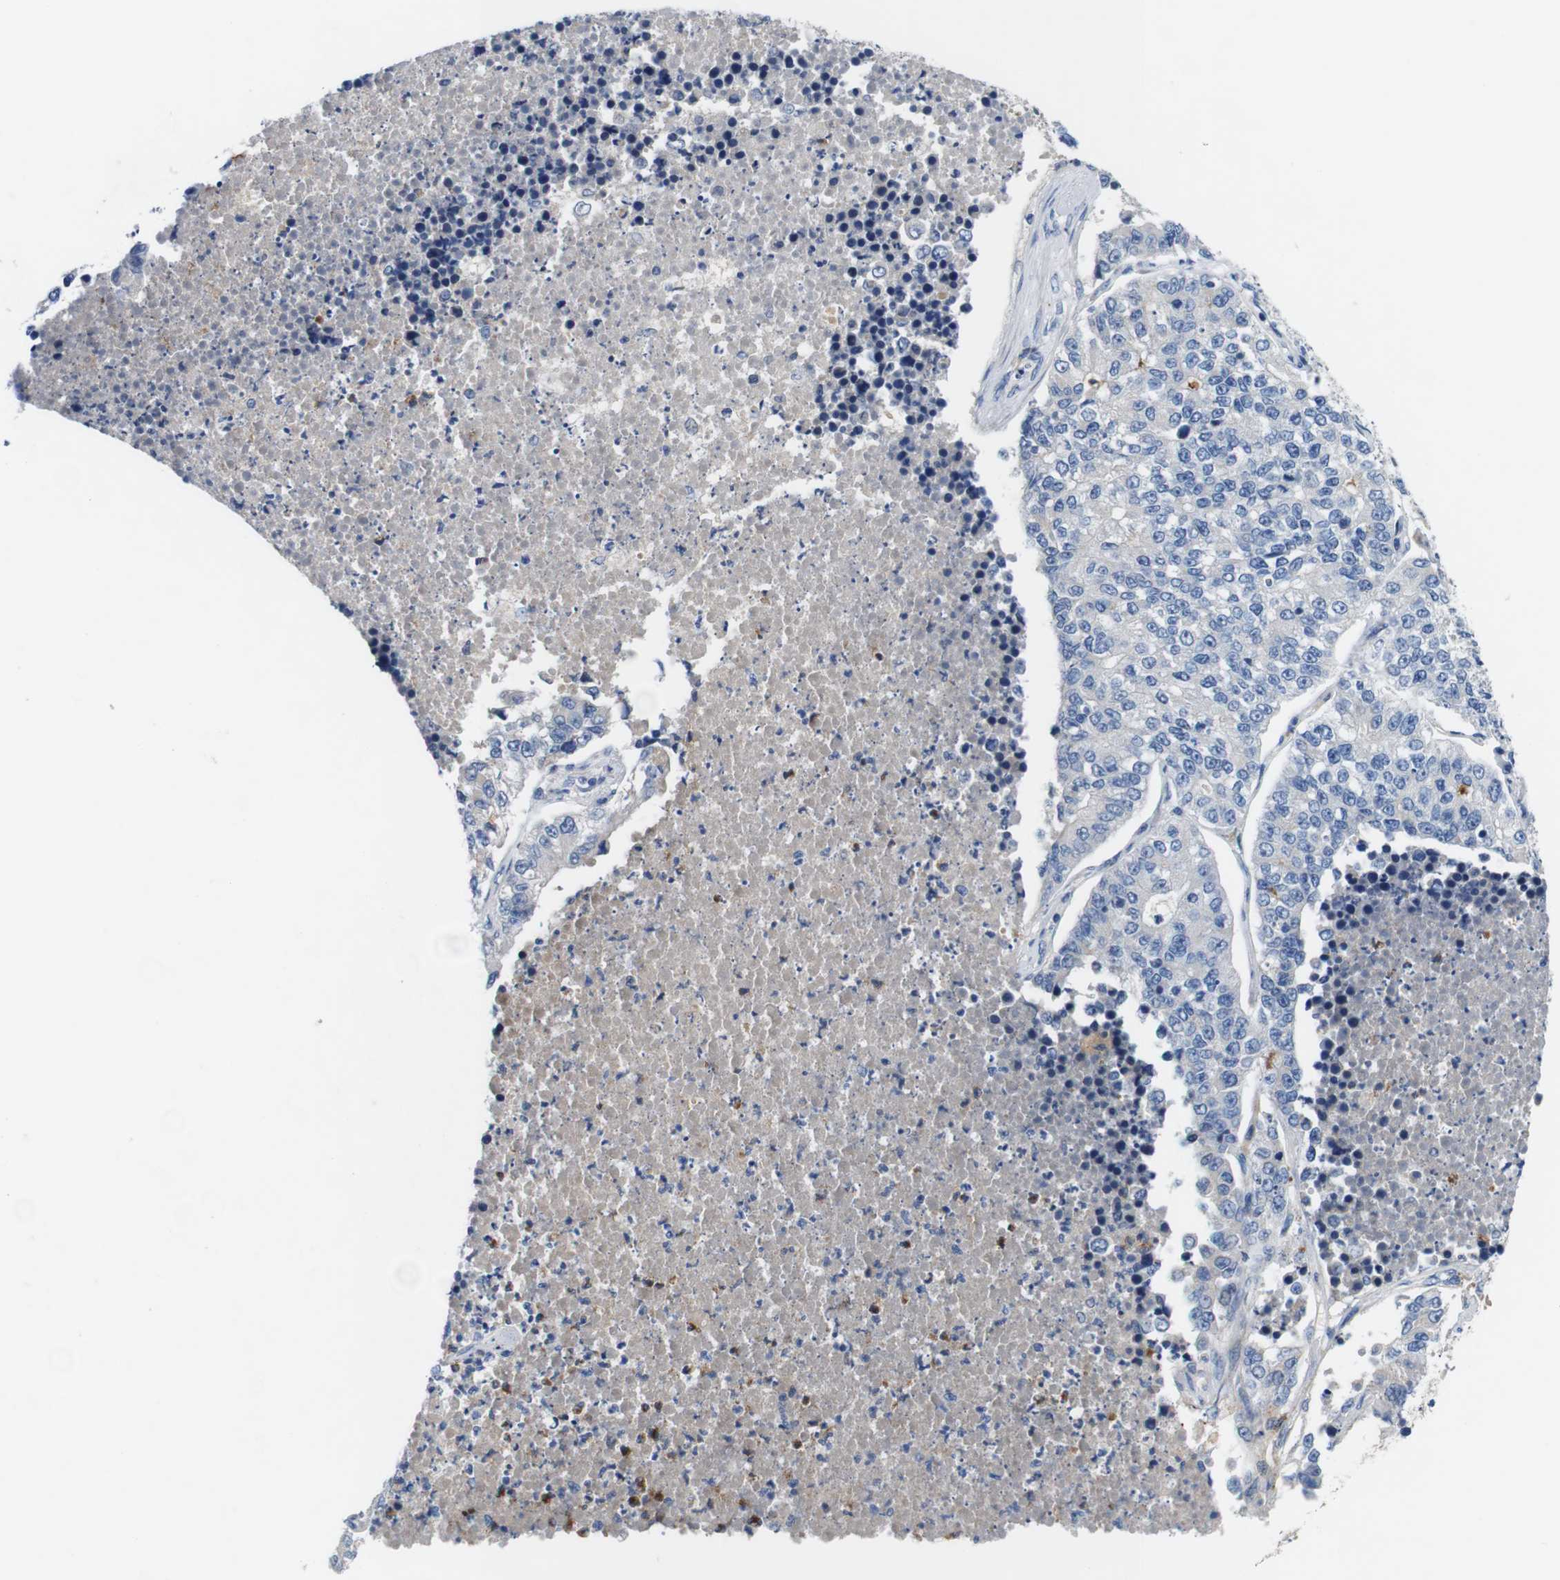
{"staining": {"intensity": "negative", "quantity": "none", "location": "none"}, "tissue": "lung cancer", "cell_type": "Tumor cells", "image_type": "cancer", "snomed": [{"axis": "morphology", "description": "Adenocarcinoma, NOS"}, {"axis": "topography", "description": "Lung"}], "caption": "The IHC micrograph has no significant positivity in tumor cells of adenocarcinoma (lung) tissue. Nuclei are stained in blue.", "gene": "C1RL", "patient": {"sex": "male", "age": 49}}